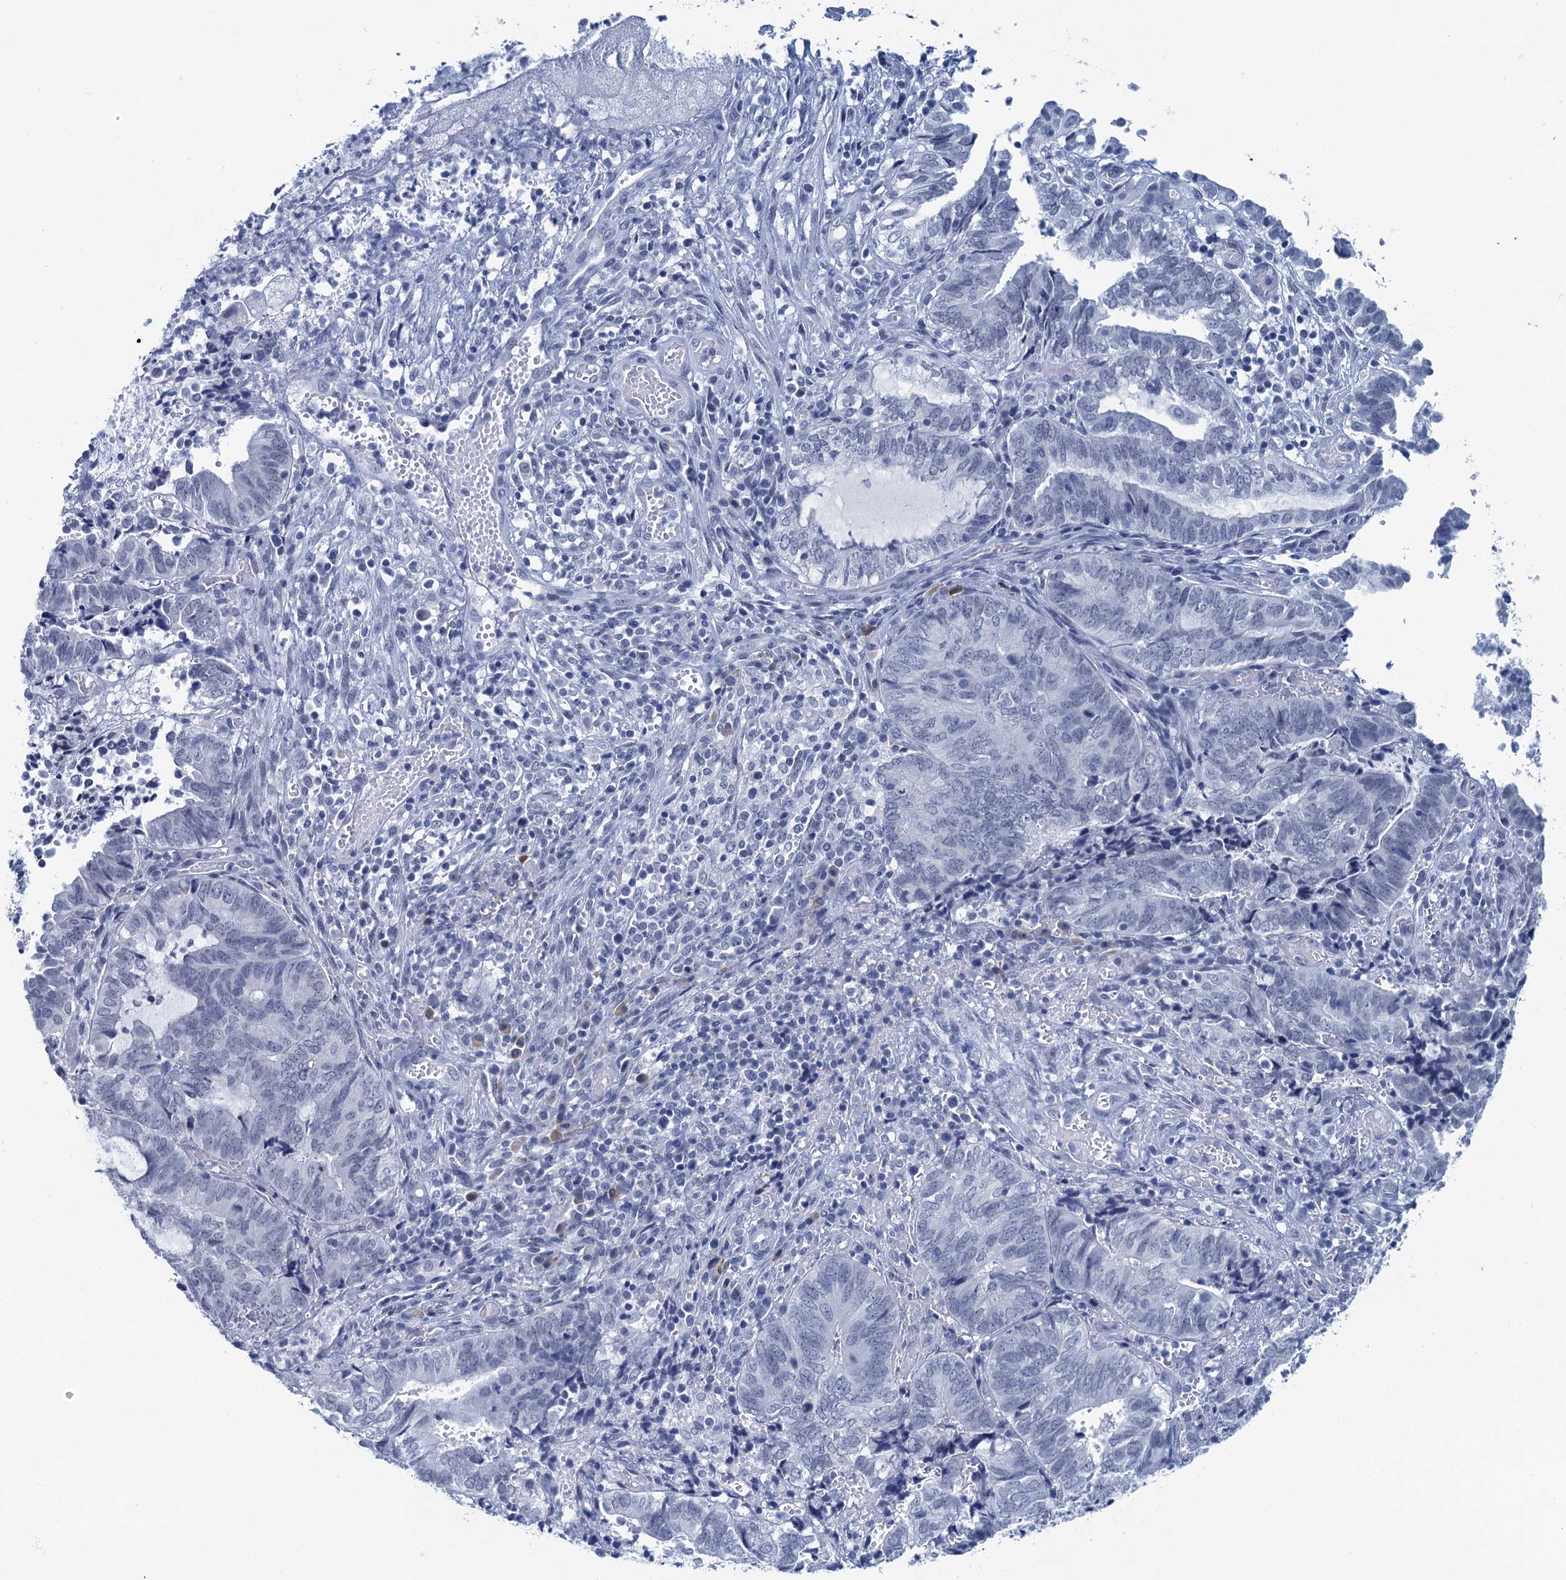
{"staining": {"intensity": "negative", "quantity": "none", "location": "none"}, "tissue": "endometrial cancer", "cell_type": "Tumor cells", "image_type": "cancer", "snomed": [{"axis": "morphology", "description": "Adenocarcinoma, NOS"}, {"axis": "topography", "description": "Uterus"}, {"axis": "topography", "description": "Endometrium"}], "caption": "The image exhibits no significant expression in tumor cells of adenocarcinoma (endometrial).", "gene": "HAPSTR1", "patient": {"sex": "female", "age": 70}}